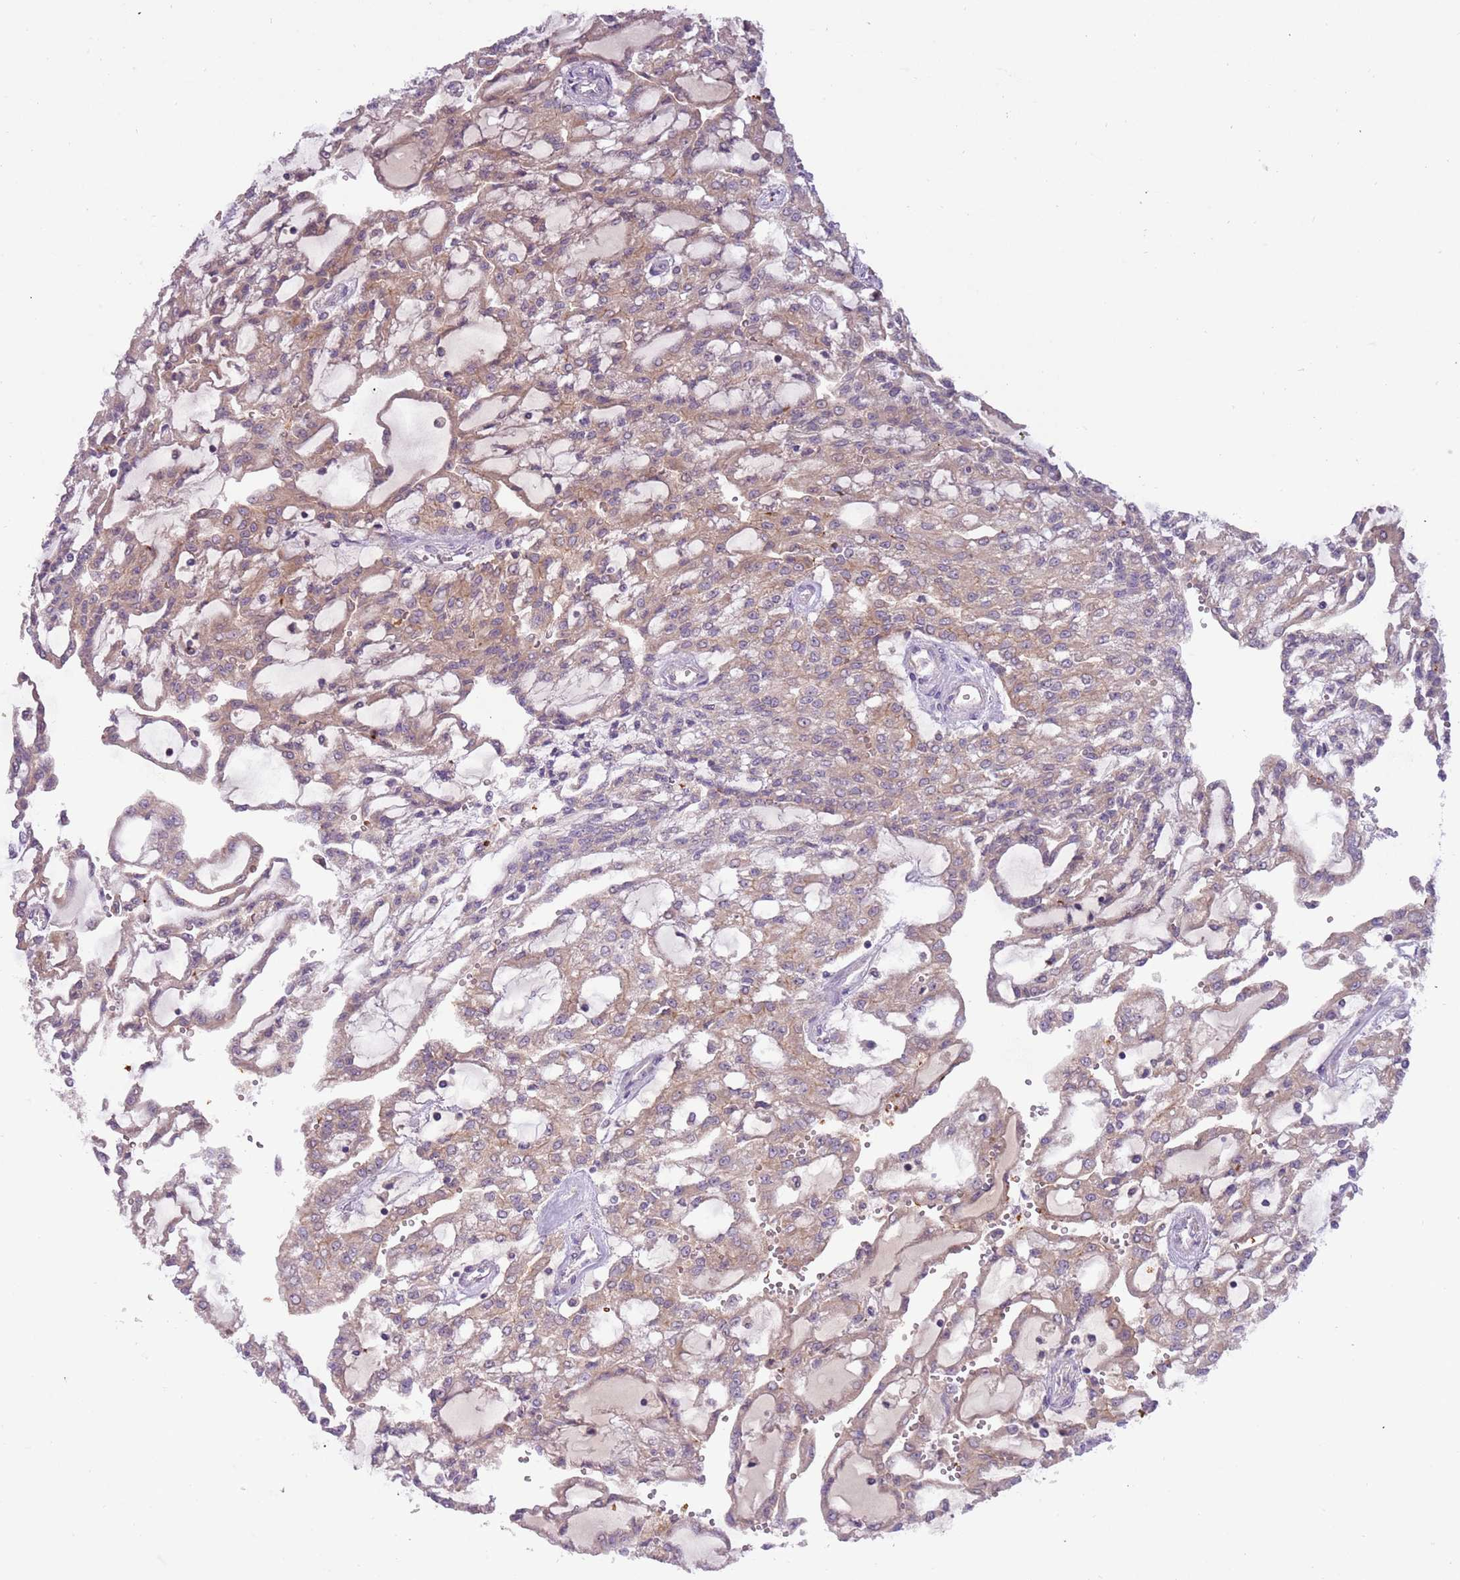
{"staining": {"intensity": "moderate", "quantity": ">75%", "location": "cytoplasmic/membranous"}, "tissue": "renal cancer", "cell_type": "Tumor cells", "image_type": "cancer", "snomed": [{"axis": "morphology", "description": "Adenocarcinoma, NOS"}, {"axis": "topography", "description": "Kidney"}], "caption": "High-power microscopy captured an IHC image of renal adenocarcinoma, revealing moderate cytoplasmic/membranous positivity in approximately >75% of tumor cells.", "gene": "SHROOM3", "patient": {"sex": "male", "age": 63}}